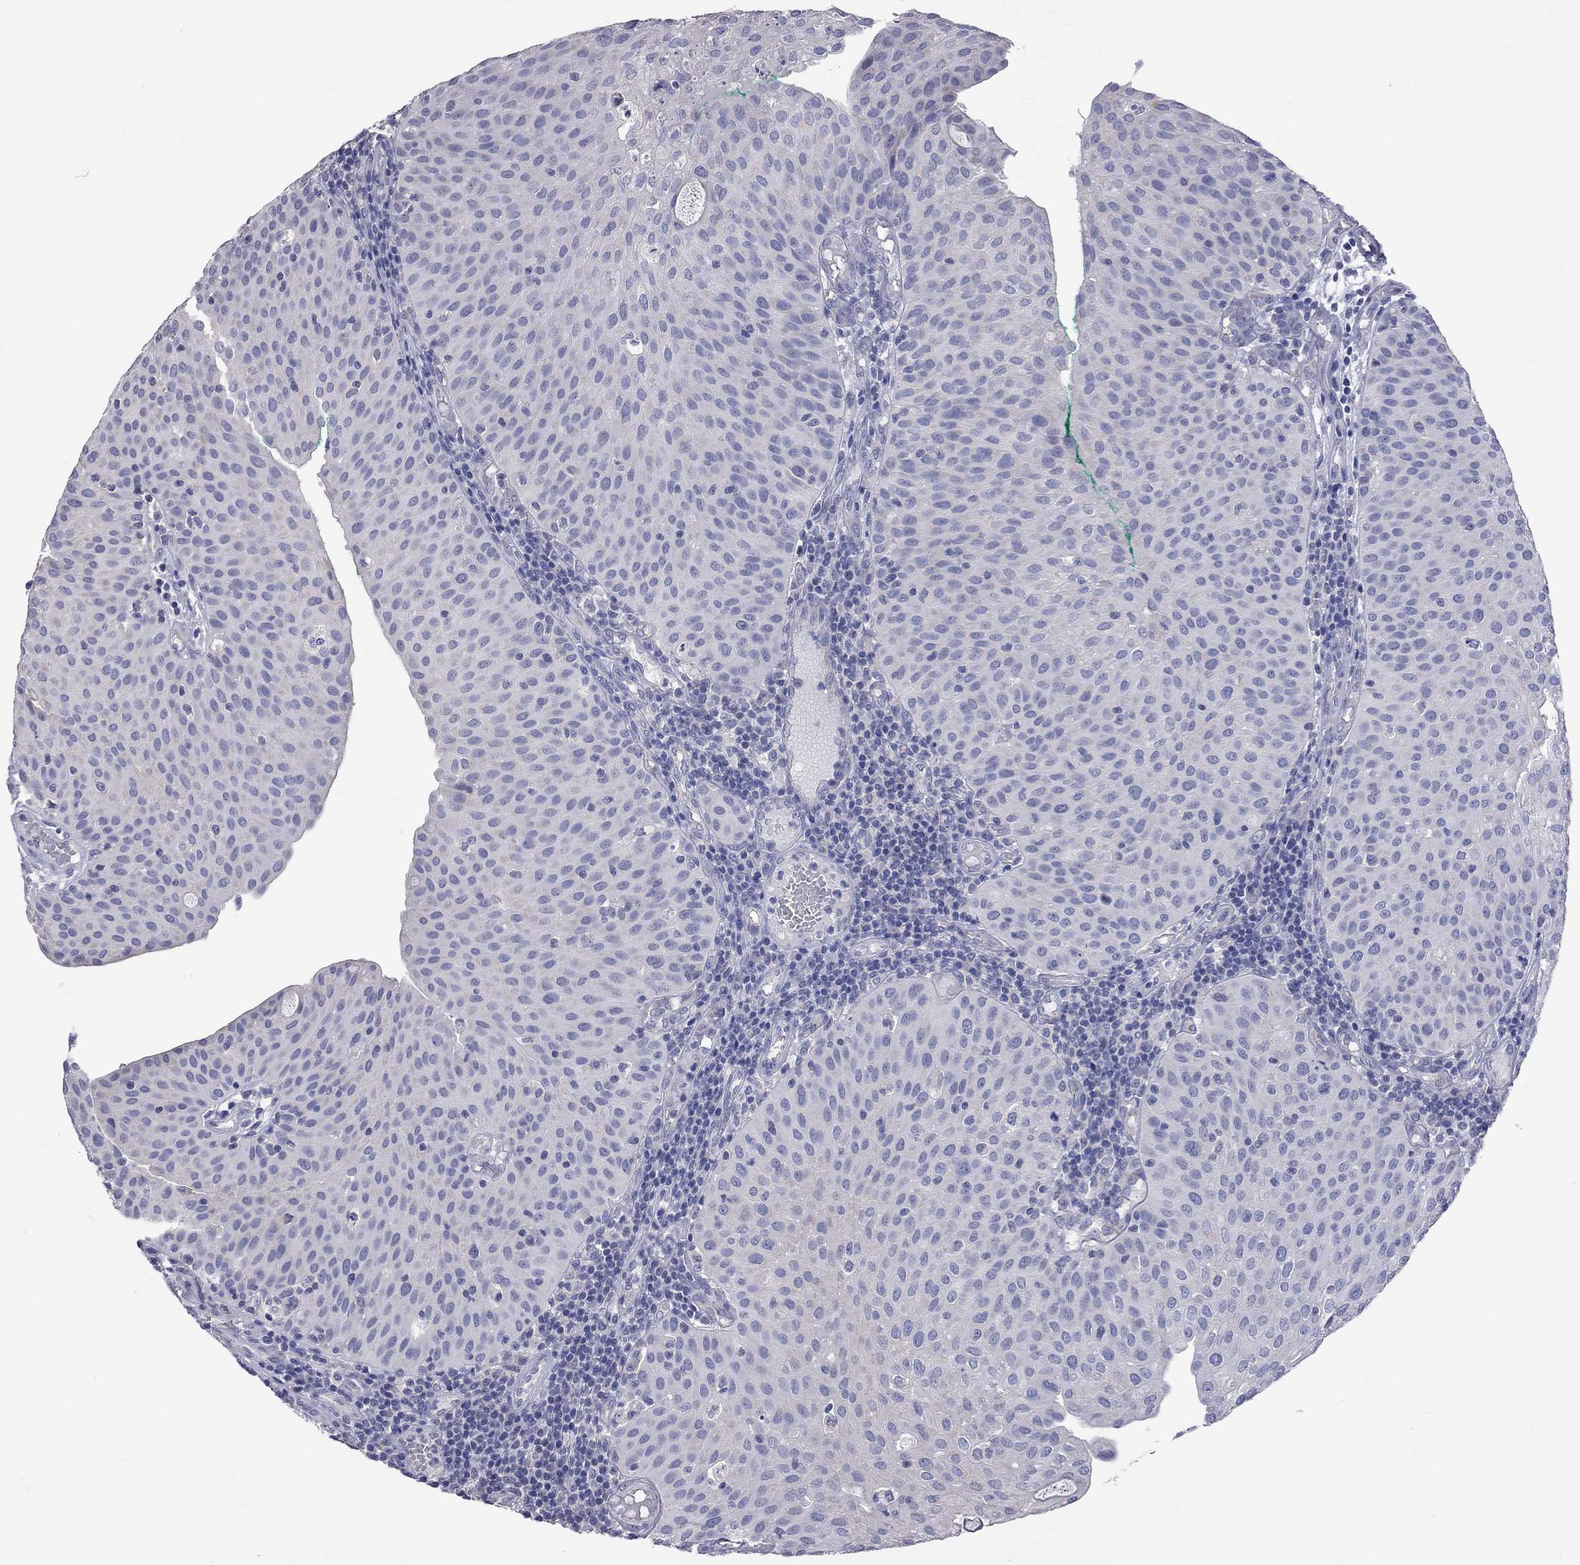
{"staining": {"intensity": "negative", "quantity": "none", "location": "none"}, "tissue": "urothelial cancer", "cell_type": "Tumor cells", "image_type": "cancer", "snomed": [{"axis": "morphology", "description": "Urothelial carcinoma, Low grade"}, {"axis": "topography", "description": "Urinary bladder"}], "caption": "Immunohistochemical staining of urothelial cancer displays no significant staining in tumor cells.", "gene": "OPRK1", "patient": {"sex": "male", "age": 54}}